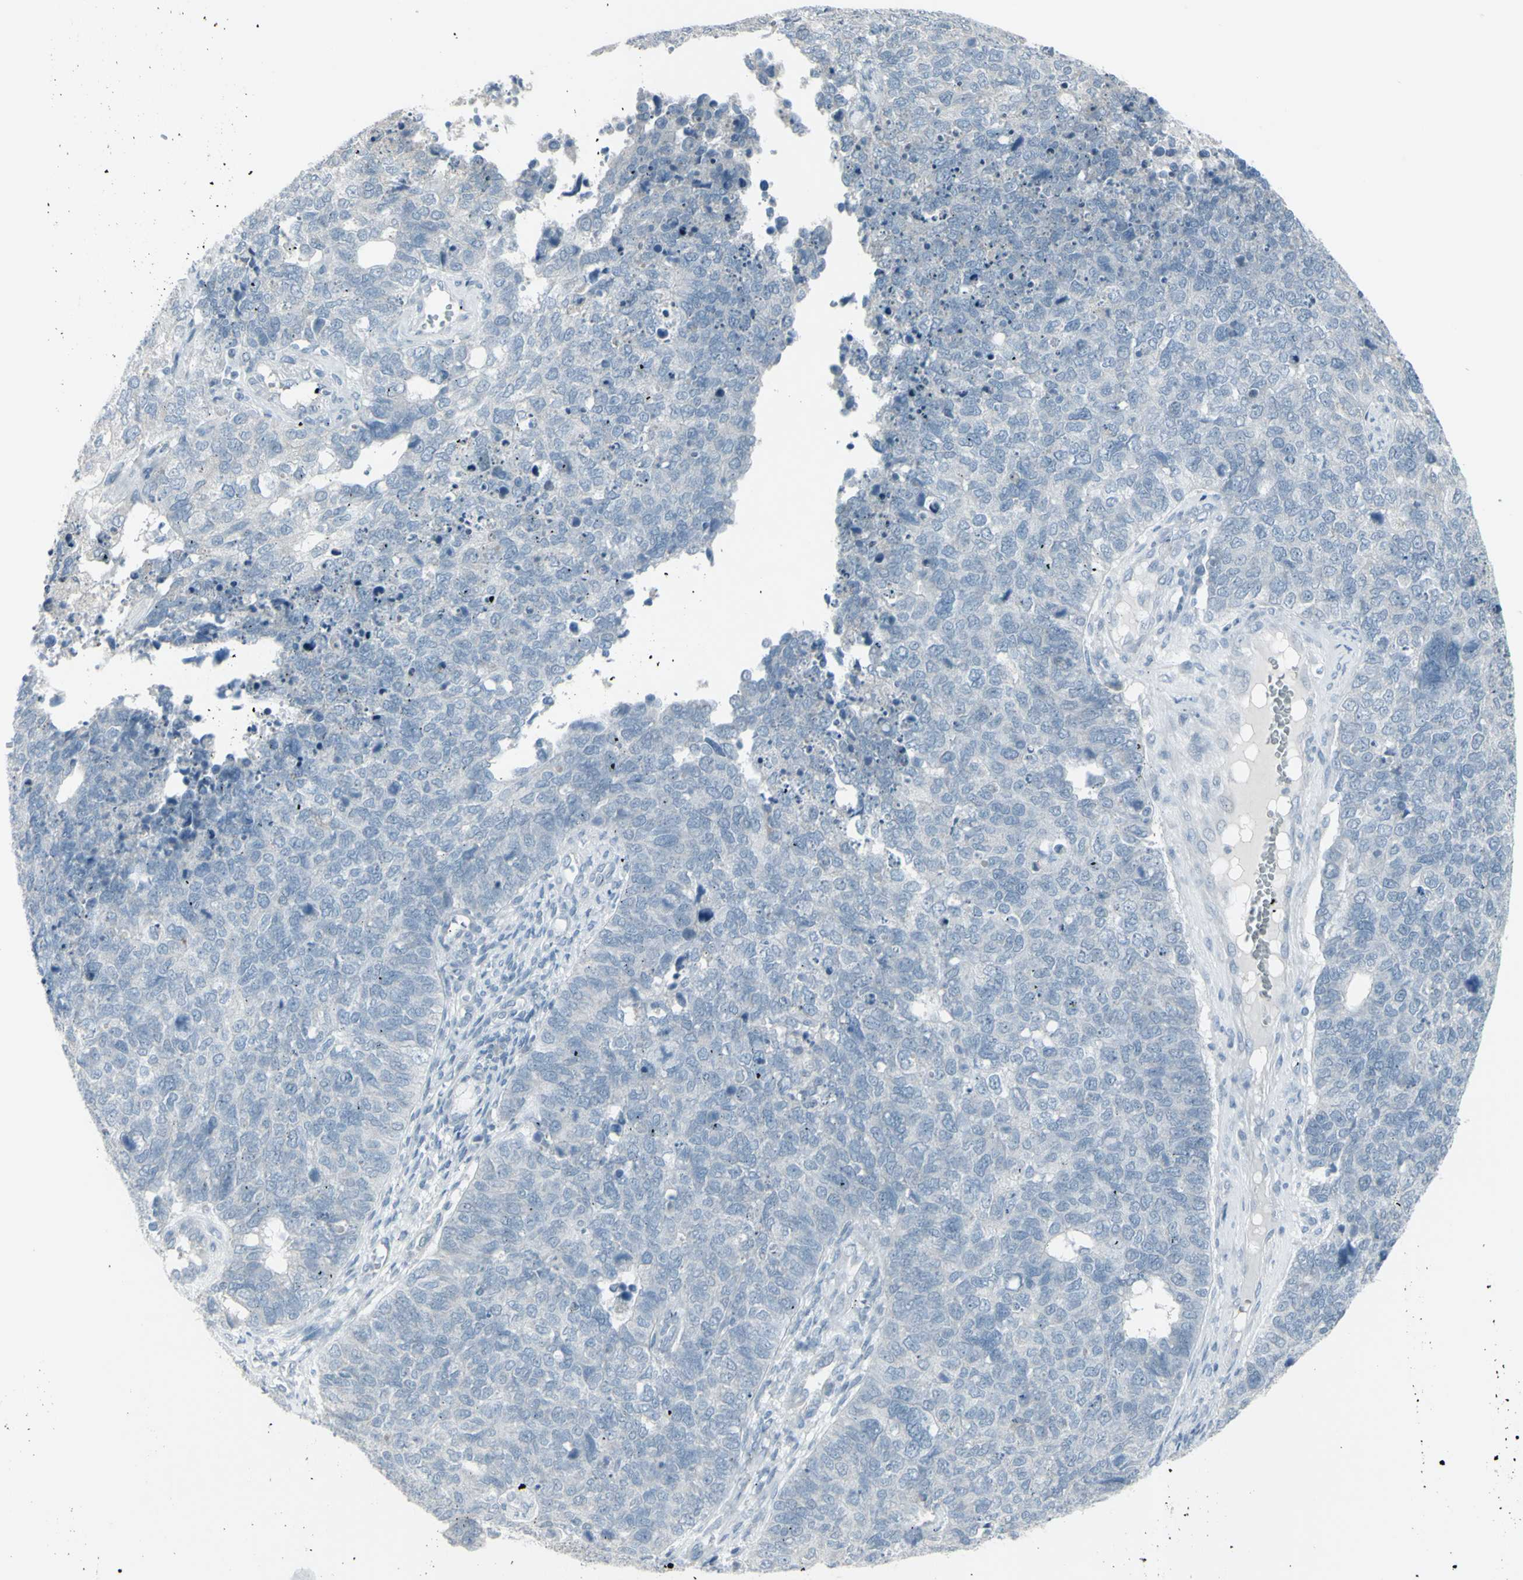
{"staining": {"intensity": "negative", "quantity": "none", "location": "none"}, "tissue": "cervical cancer", "cell_type": "Tumor cells", "image_type": "cancer", "snomed": [{"axis": "morphology", "description": "Squamous cell carcinoma, NOS"}, {"axis": "topography", "description": "Cervix"}], "caption": "An immunohistochemistry micrograph of cervical cancer is shown. There is no staining in tumor cells of cervical cancer. The staining was performed using DAB to visualize the protein expression in brown, while the nuclei were stained in blue with hematoxylin (Magnification: 20x).", "gene": "RAB3A", "patient": {"sex": "female", "age": 63}}